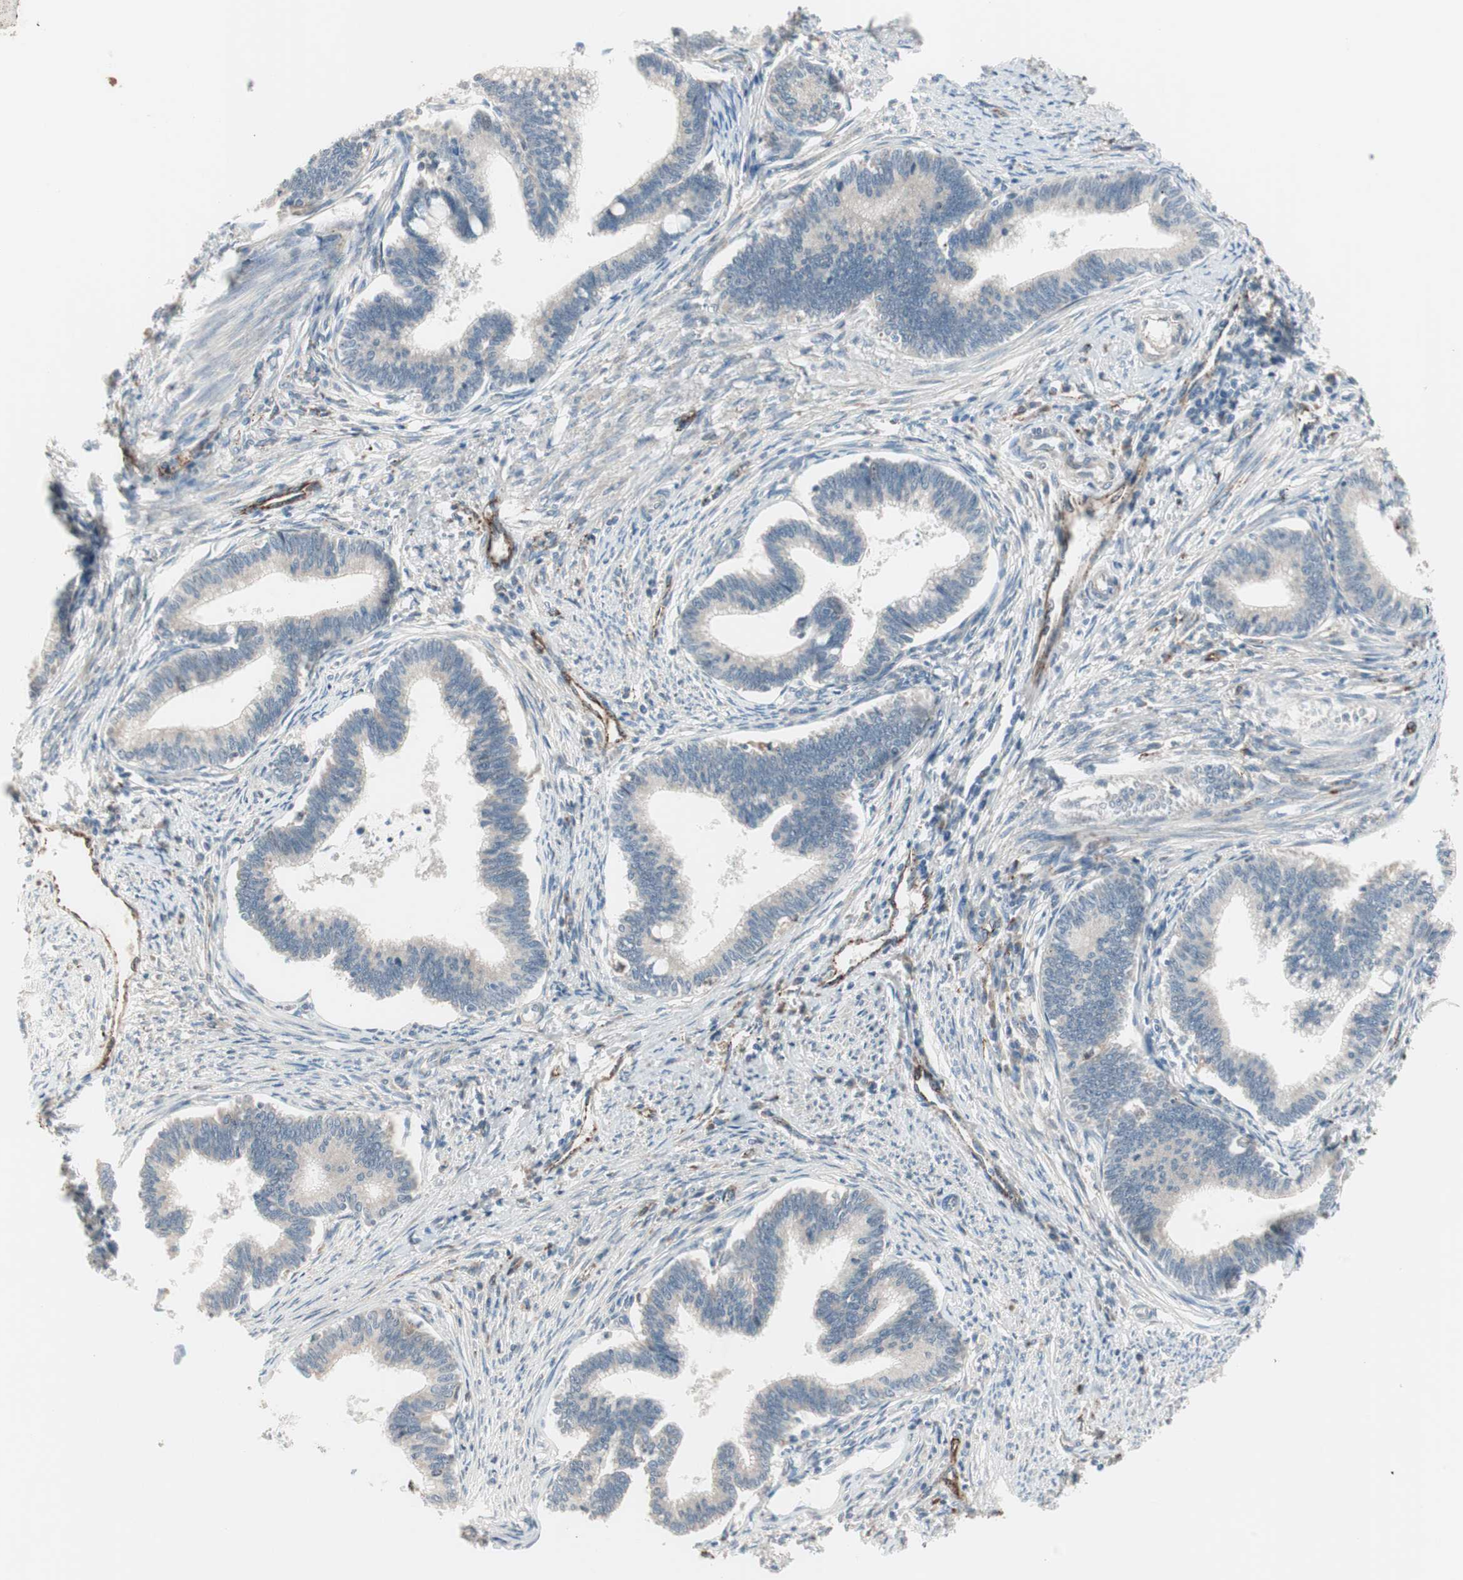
{"staining": {"intensity": "negative", "quantity": "none", "location": "none"}, "tissue": "cervical cancer", "cell_type": "Tumor cells", "image_type": "cancer", "snomed": [{"axis": "morphology", "description": "Adenocarcinoma, NOS"}, {"axis": "topography", "description": "Cervix"}], "caption": "DAB immunohistochemical staining of human cervical cancer (adenocarcinoma) reveals no significant expression in tumor cells. (Stains: DAB (3,3'-diaminobenzidine) immunohistochemistry with hematoxylin counter stain, Microscopy: brightfield microscopy at high magnification).", "gene": "FGFR4", "patient": {"sex": "female", "age": 36}}